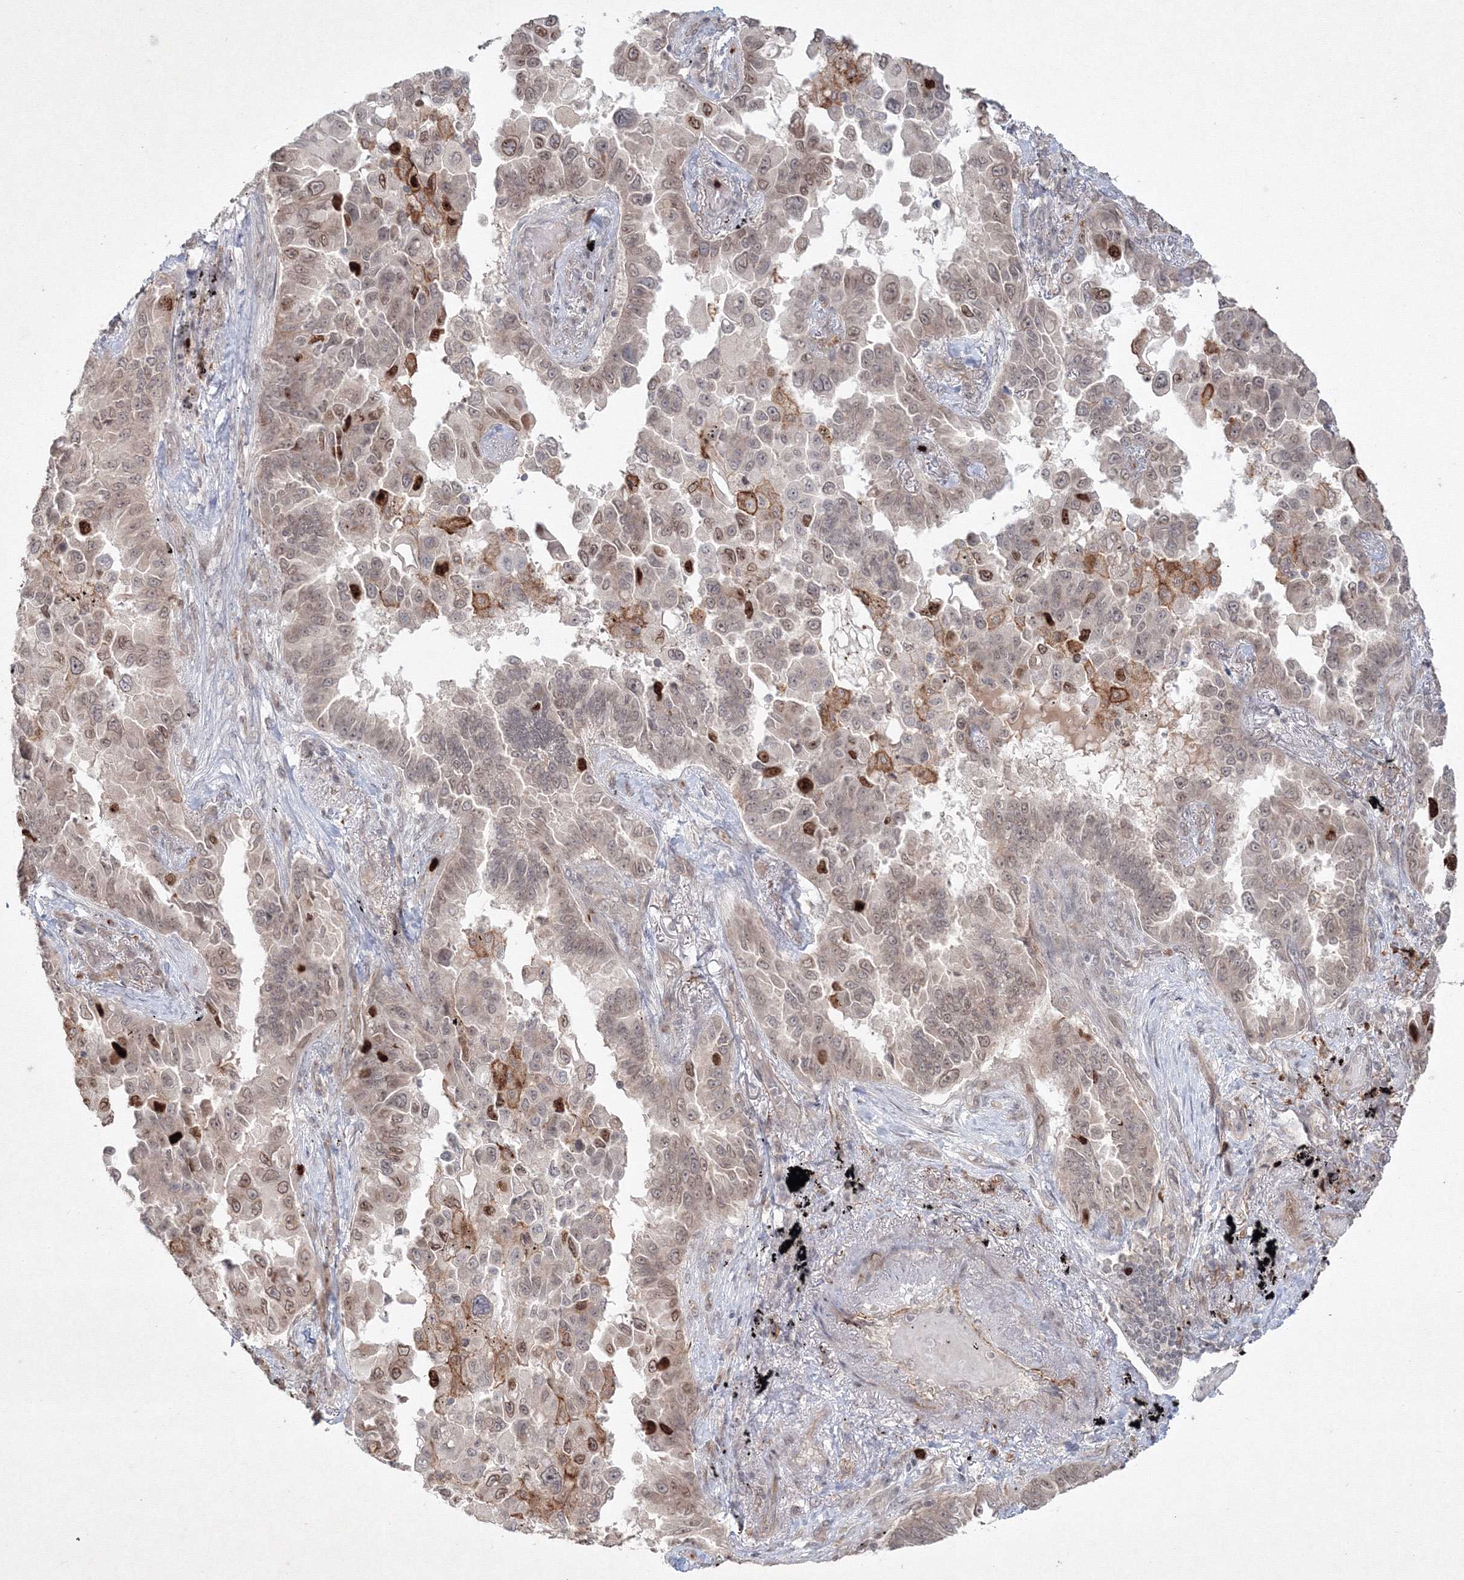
{"staining": {"intensity": "moderate", "quantity": ">75%", "location": "nuclear"}, "tissue": "lung cancer", "cell_type": "Tumor cells", "image_type": "cancer", "snomed": [{"axis": "morphology", "description": "Adenocarcinoma, NOS"}, {"axis": "topography", "description": "Lung"}], "caption": "Immunohistochemical staining of human lung adenocarcinoma demonstrates medium levels of moderate nuclear protein positivity in approximately >75% of tumor cells.", "gene": "KIF20A", "patient": {"sex": "female", "age": 67}}